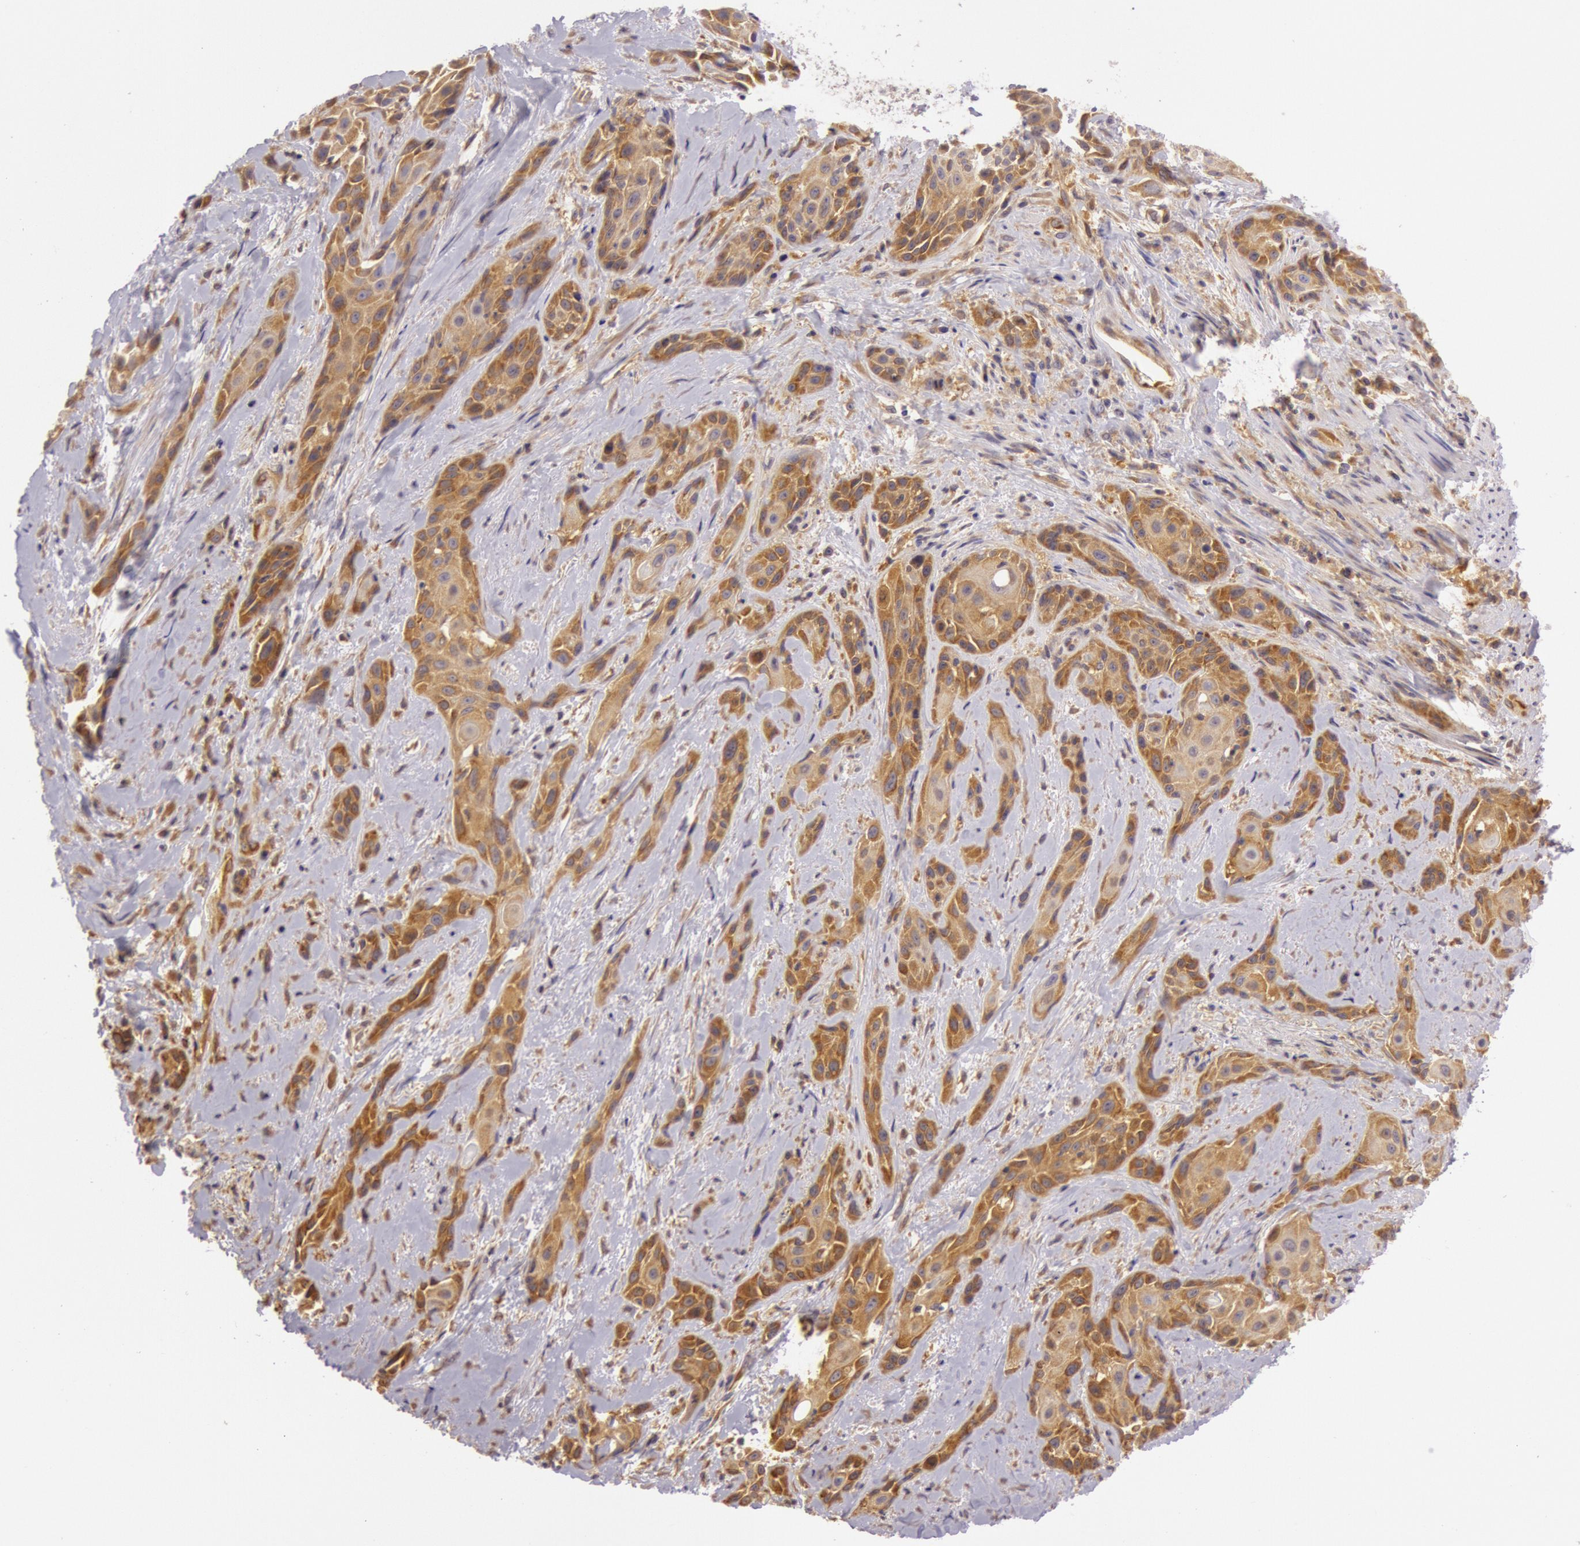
{"staining": {"intensity": "moderate", "quantity": ">75%", "location": "cytoplasmic/membranous"}, "tissue": "skin cancer", "cell_type": "Tumor cells", "image_type": "cancer", "snomed": [{"axis": "morphology", "description": "Squamous cell carcinoma, NOS"}, {"axis": "topography", "description": "Skin"}, {"axis": "topography", "description": "Anal"}], "caption": "Immunohistochemistry (IHC) (DAB) staining of squamous cell carcinoma (skin) demonstrates moderate cytoplasmic/membranous protein positivity in approximately >75% of tumor cells. Nuclei are stained in blue.", "gene": "CHUK", "patient": {"sex": "male", "age": 64}}